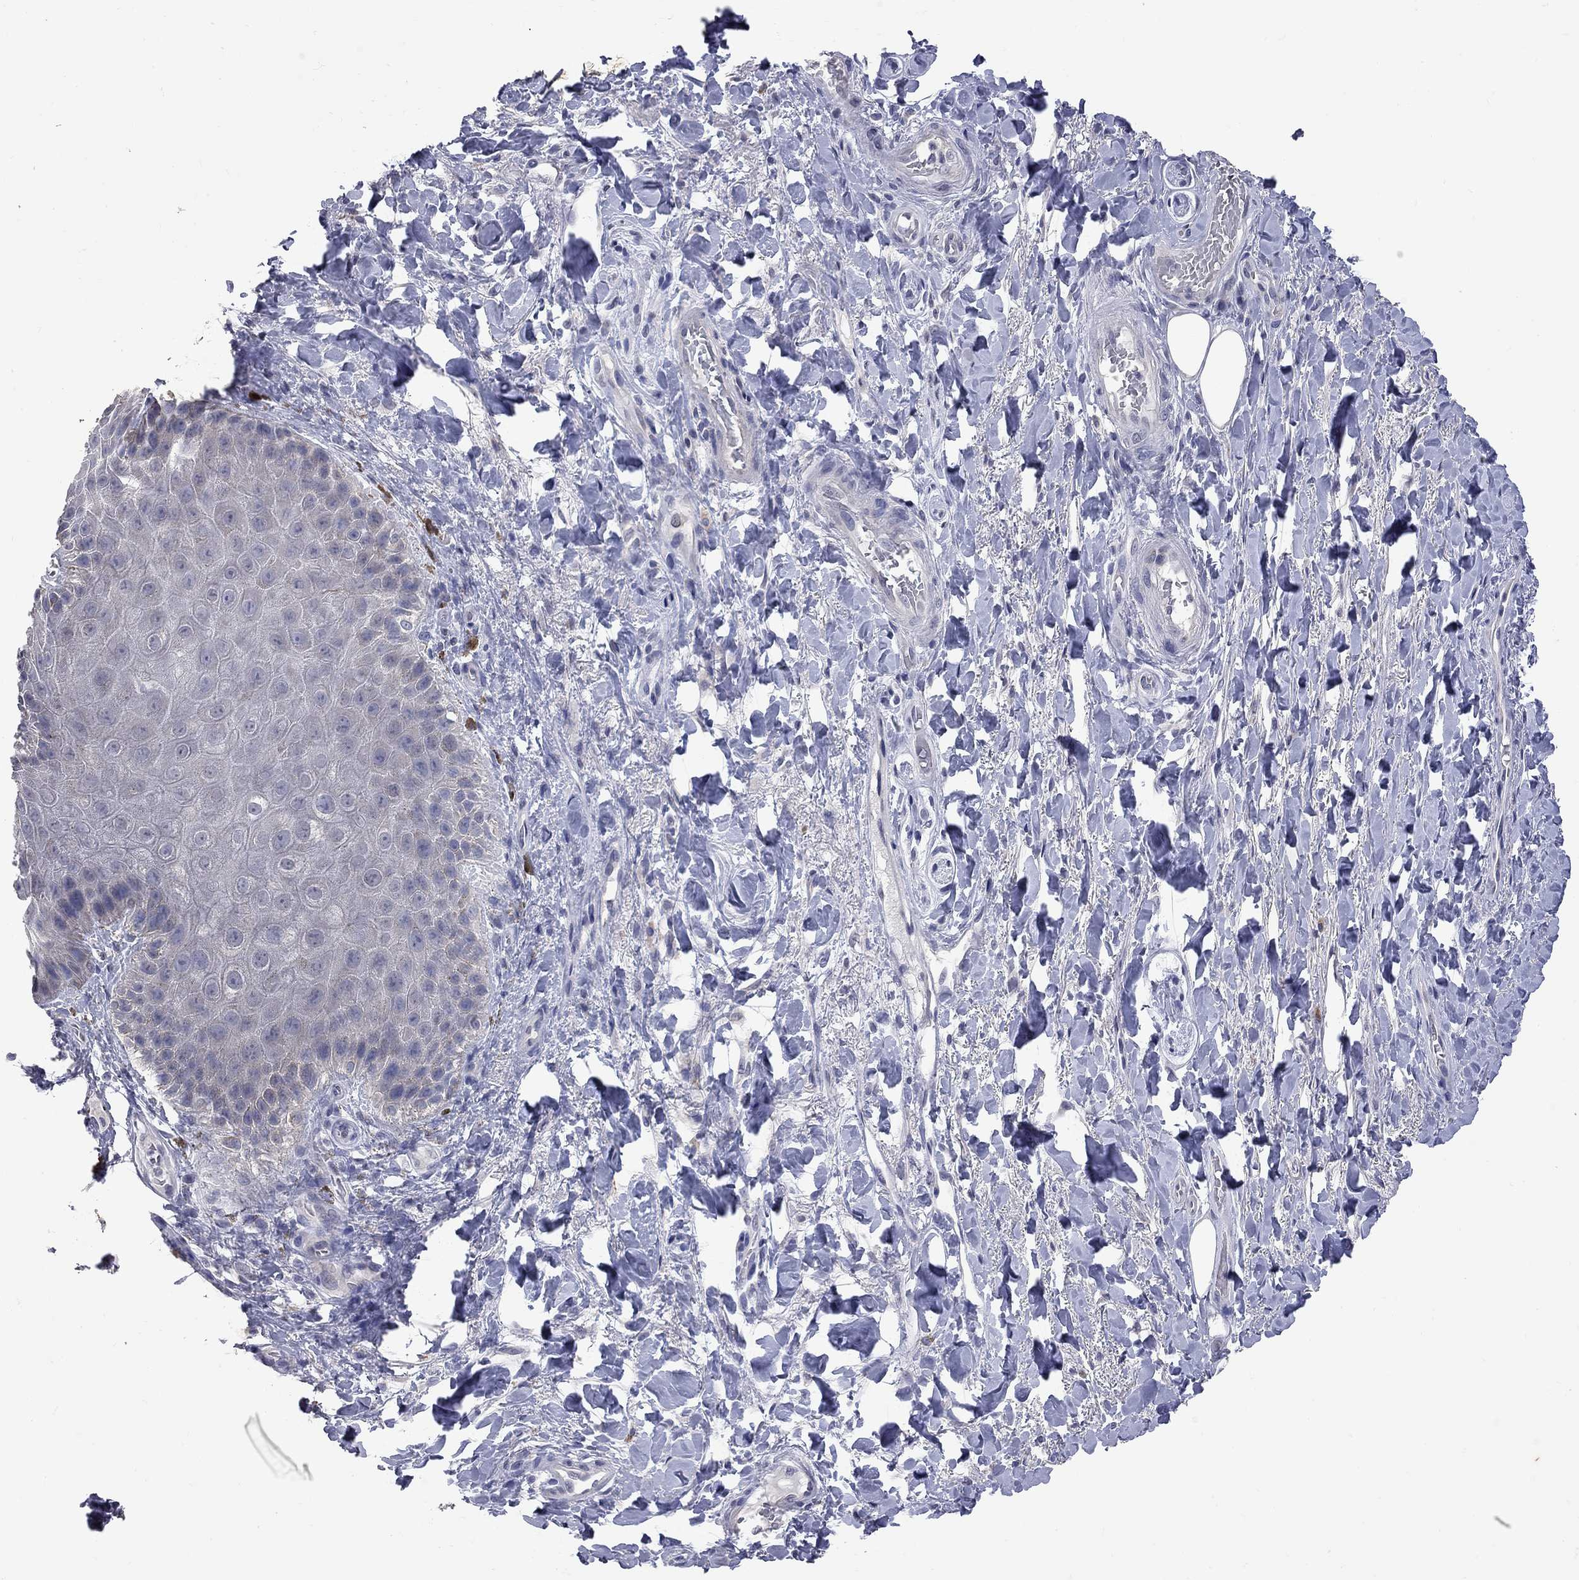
{"staining": {"intensity": "weak", "quantity": "<25%", "location": "cytoplasmic/membranous"}, "tissue": "skin", "cell_type": "Epidermal cells", "image_type": "normal", "snomed": [{"axis": "morphology", "description": "Normal tissue, NOS"}, {"axis": "topography", "description": "Anal"}, {"axis": "topography", "description": "Peripheral nerve tissue"}], "caption": "Protein analysis of unremarkable skin displays no significant positivity in epidermal cells.", "gene": "NOS2", "patient": {"sex": "male", "age": 53}}